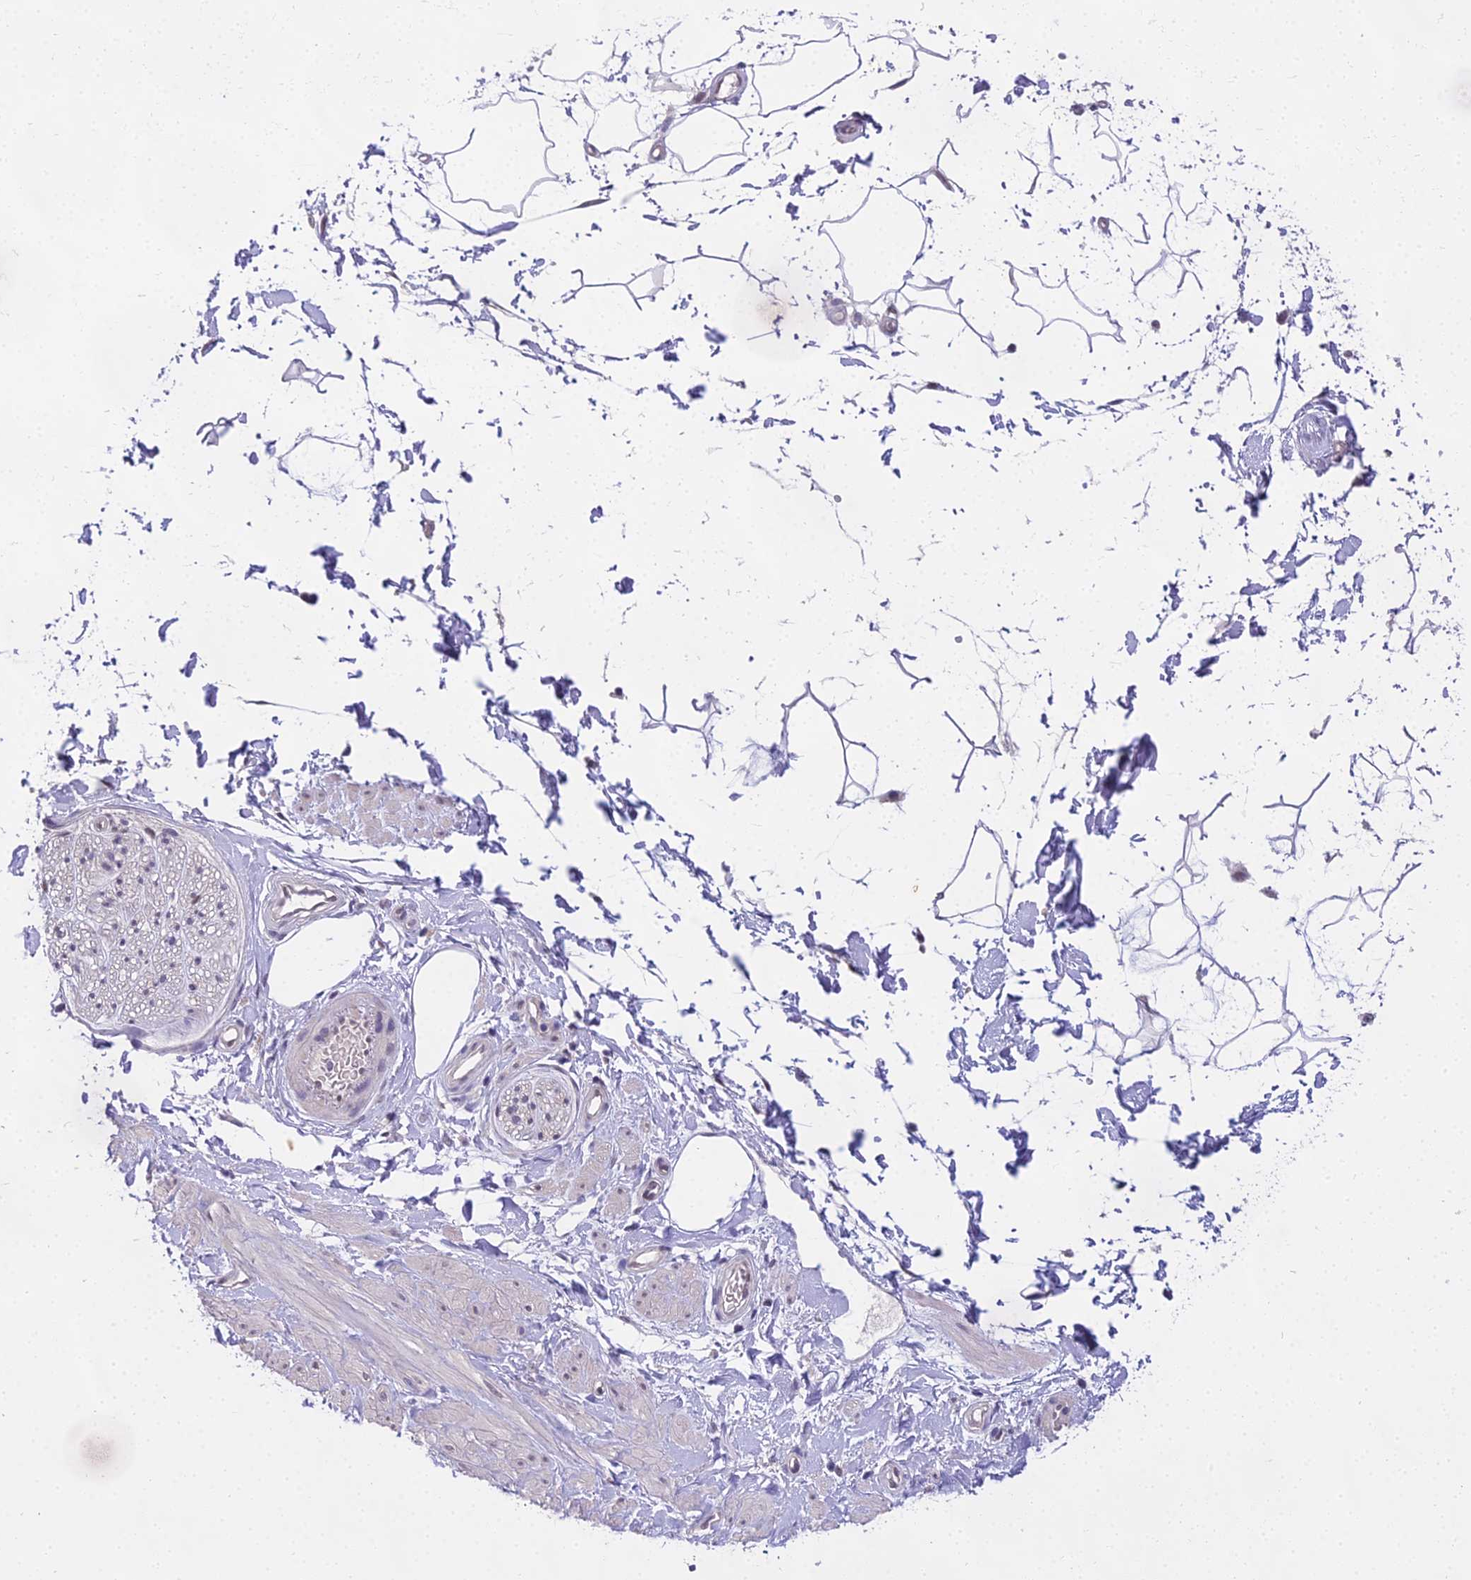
{"staining": {"intensity": "negative", "quantity": "none", "location": "none"}, "tissue": "adipose tissue", "cell_type": "Adipocytes", "image_type": "normal", "snomed": [{"axis": "morphology", "description": "Normal tissue, NOS"}, {"axis": "topography", "description": "Soft tissue"}, {"axis": "topography", "description": "Adipose tissue"}, {"axis": "topography", "description": "Vascular tissue"}, {"axis": "topography", "description": "Peripheral nerve tissue"}], "caption": "Photomicrograph shows no protein staining in adipocytes of unremarkable adipose tissue.", "gene": "MAT2A", "patient": {"sex": "male", "age": 74}}